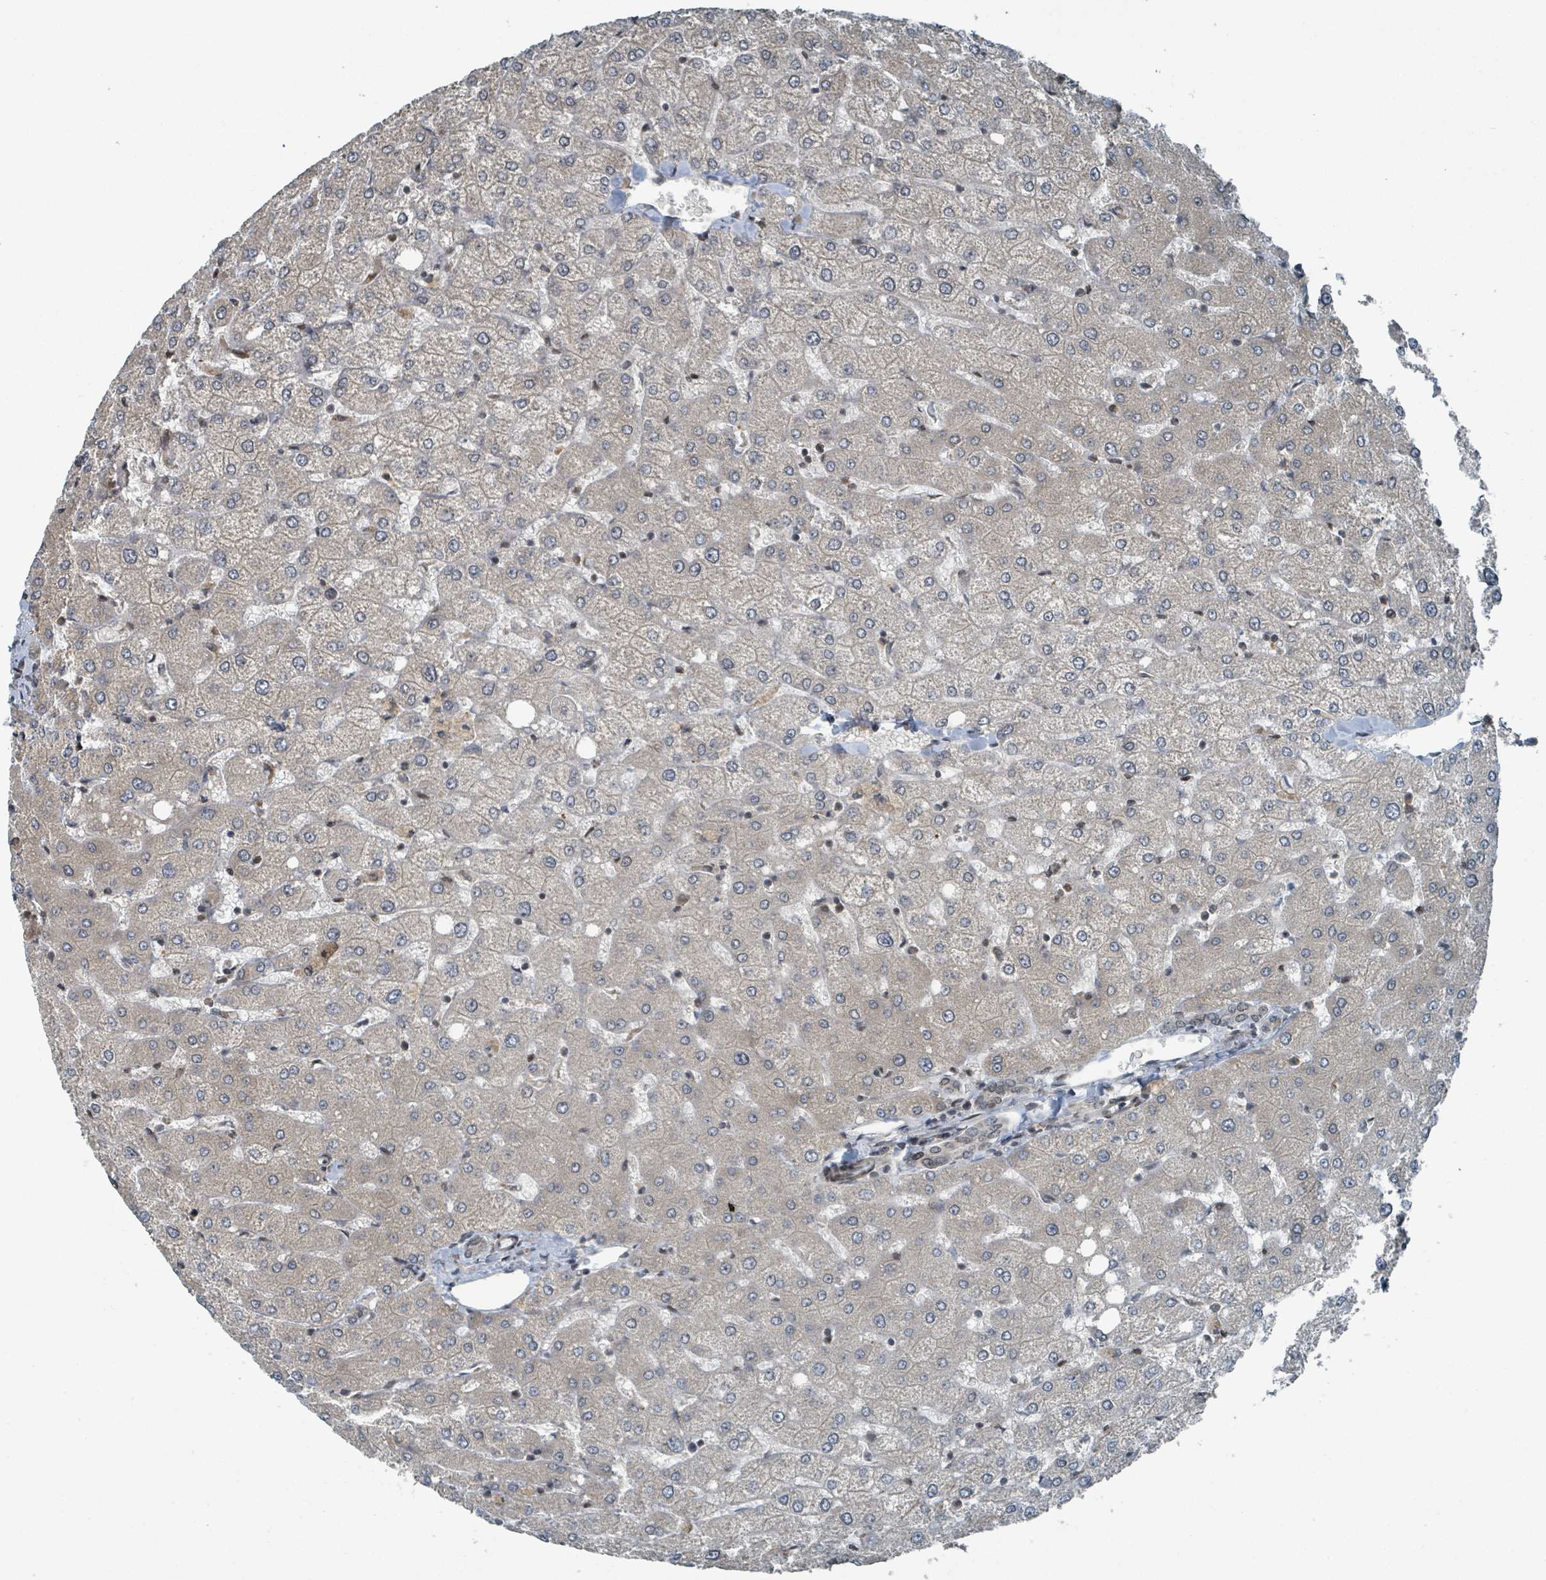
{"staining": {"intensity": "negative", "quantity": "none", "location": "none"}, "tissue": "liver", "cell_type": "Cholangiocytes", "image_type": "normal", "snomed": [{"axis": "morphology", "description": "Normal tissue, NOS"}, {"axis": "topography", "description": "Liver"}], "caption": "This is an immunohistochemistry (IHC) photomicrograph of normal human liver. There is no positivity in cholangiocytes.", "gene": "PHIP", "patient": {"sex": "female", "age": 54}}